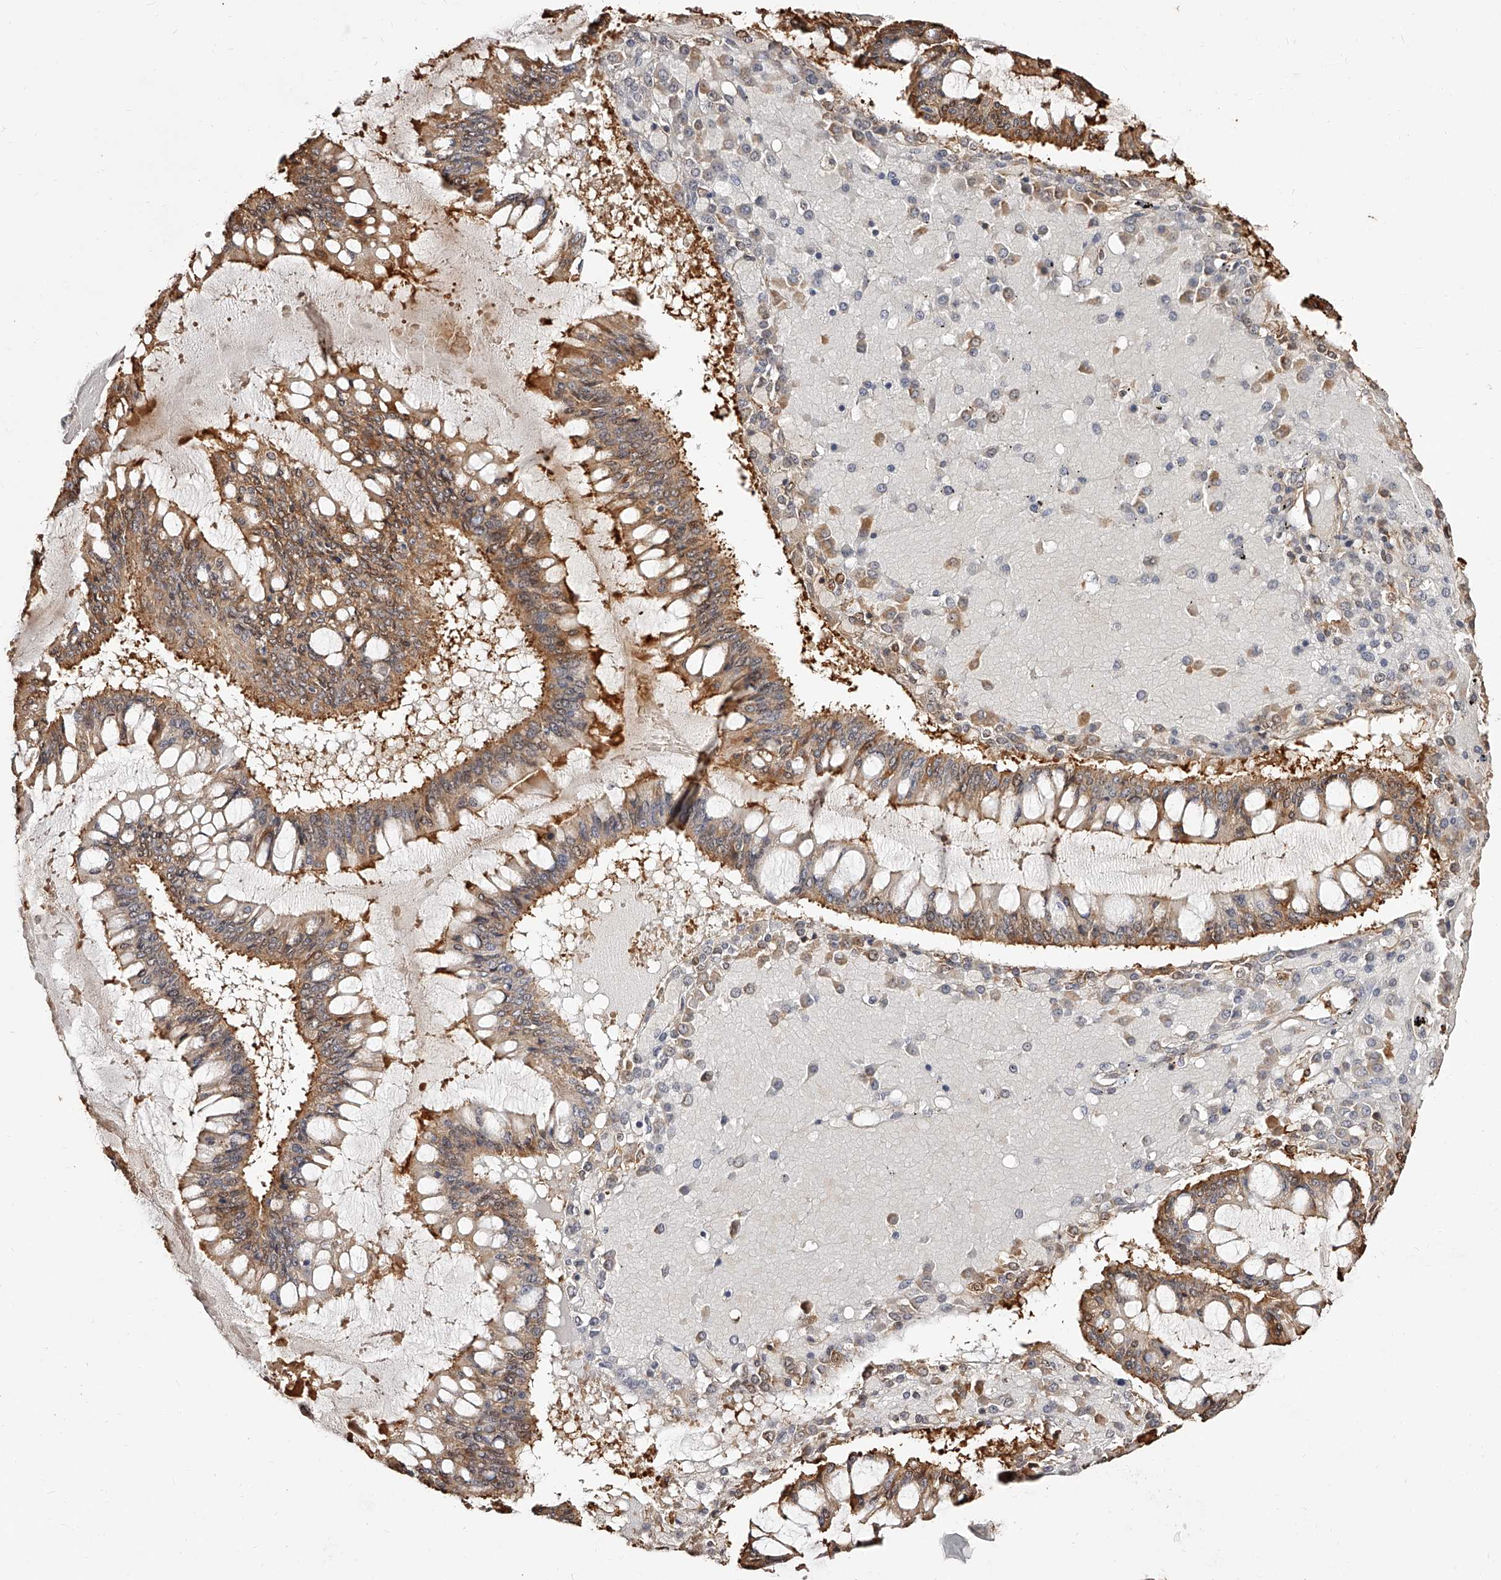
{"staining": {"intensity": "moderate", "quantity": ">75%", "location": "cytoplasmic/membranous"}, "tissue": "ovarian cancer", "cell_type": "Tumor cells", "image_type": "cancer", "snomed": [{"axis": "morphology", "description": "Cystadenocarcinoma, mucinous, NOS"}, {"axis": "topography", "description": "Ovary"}], "caption": "An immunohistochemistry image of neoplastic tissue is shown. Protein staining in brown labels moderate cytoplasmic/membranous positivity in ovarian cancer within tumor cells.", "gene": "ZNF582", "patient": {"sex": "female", "age": 73}}